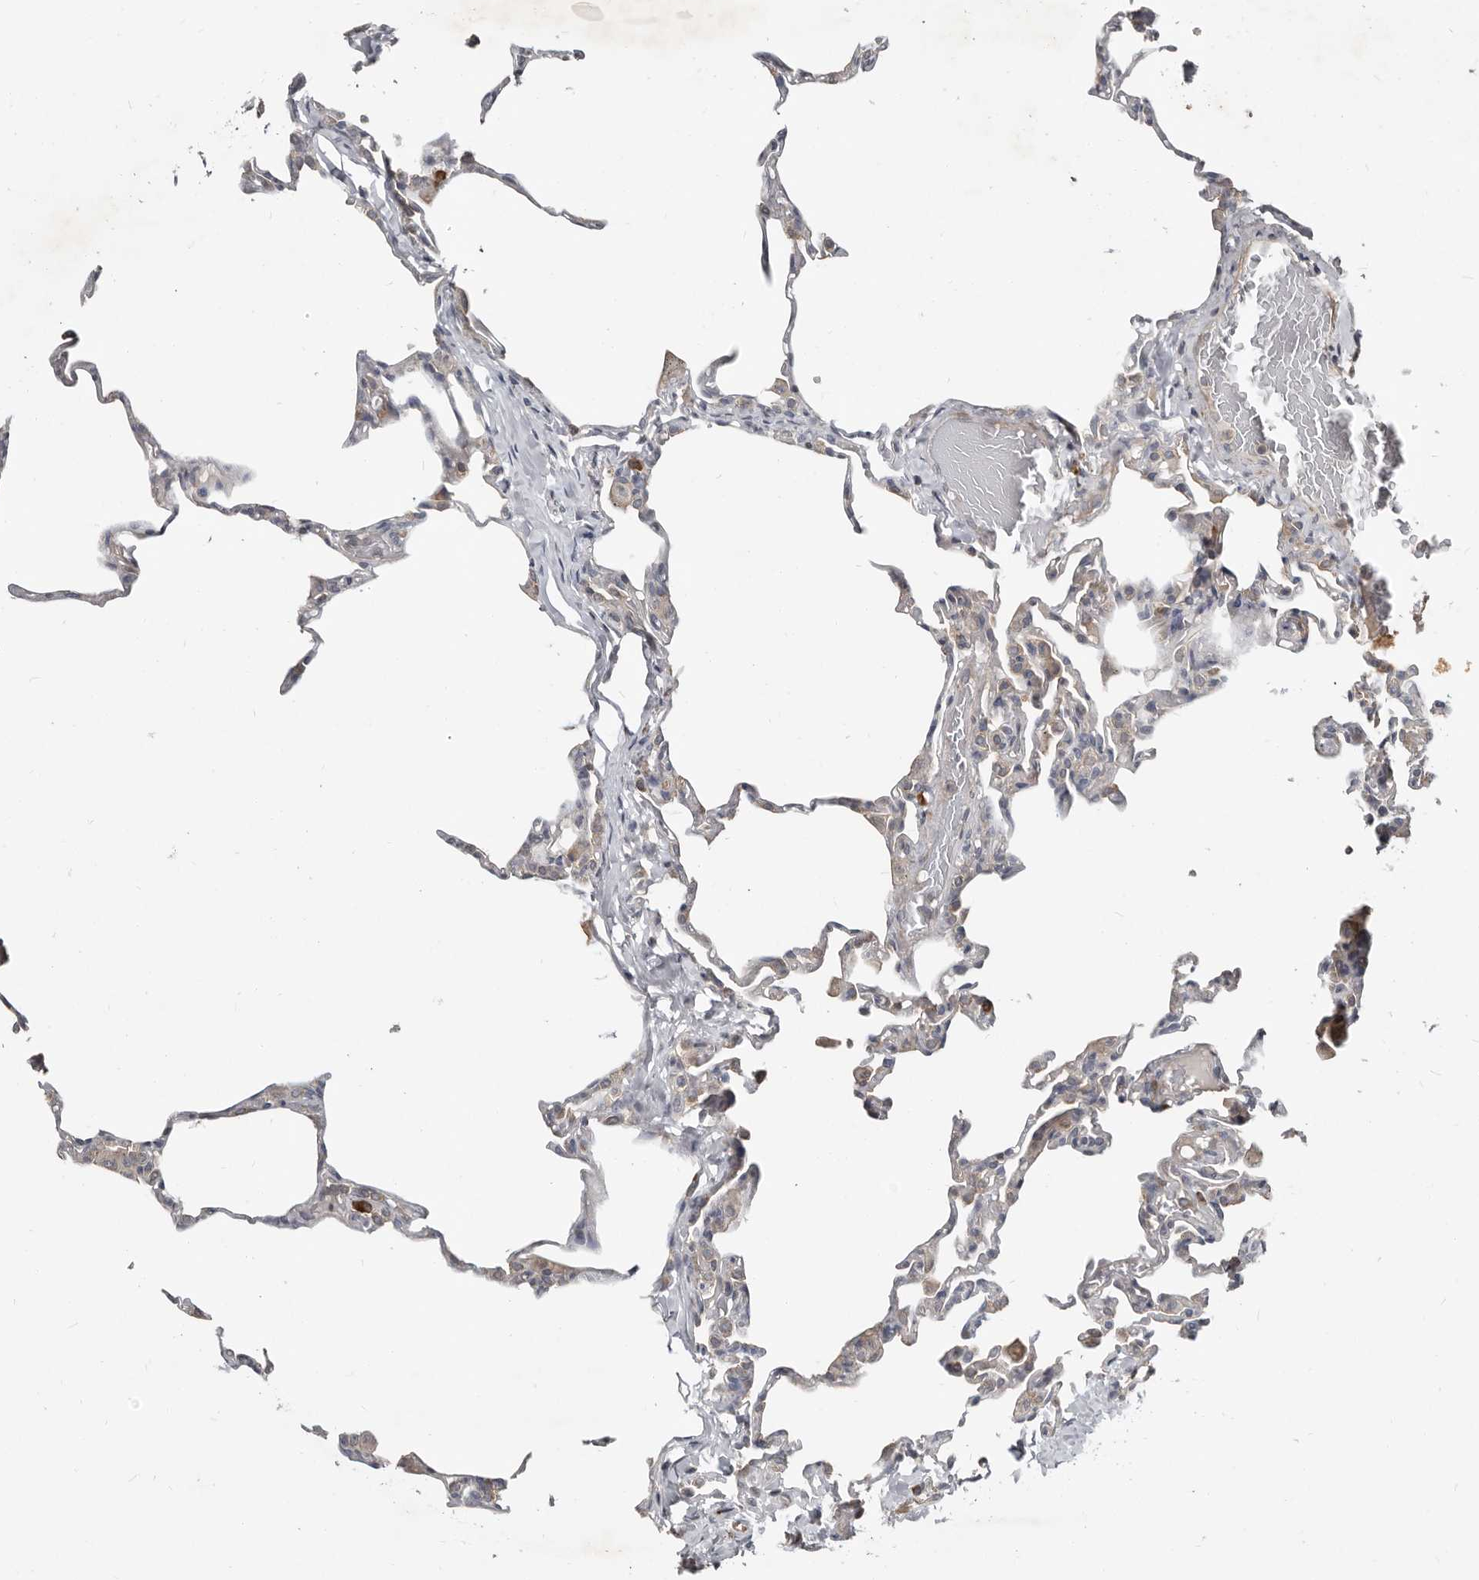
{"staining": {"intensity": "negative", "quantity": "none", "location": "none"}, "tissue": "lung", "cell_type": "Alveolar cells", "image_type": "normal", "snomed": [{"axis": "morphology", "description": "Normal tissue, NOS"}, {"axis": "topography", "description": "Lung"}], "caption": "High power microscopy micrograph of an immunohistochemistry (IHC) histopathology image of benign lung, revealing no significant staining in alveolar cells.", "gene": "AKNAD1", "patient": {"sex": "male", "age": 20}}